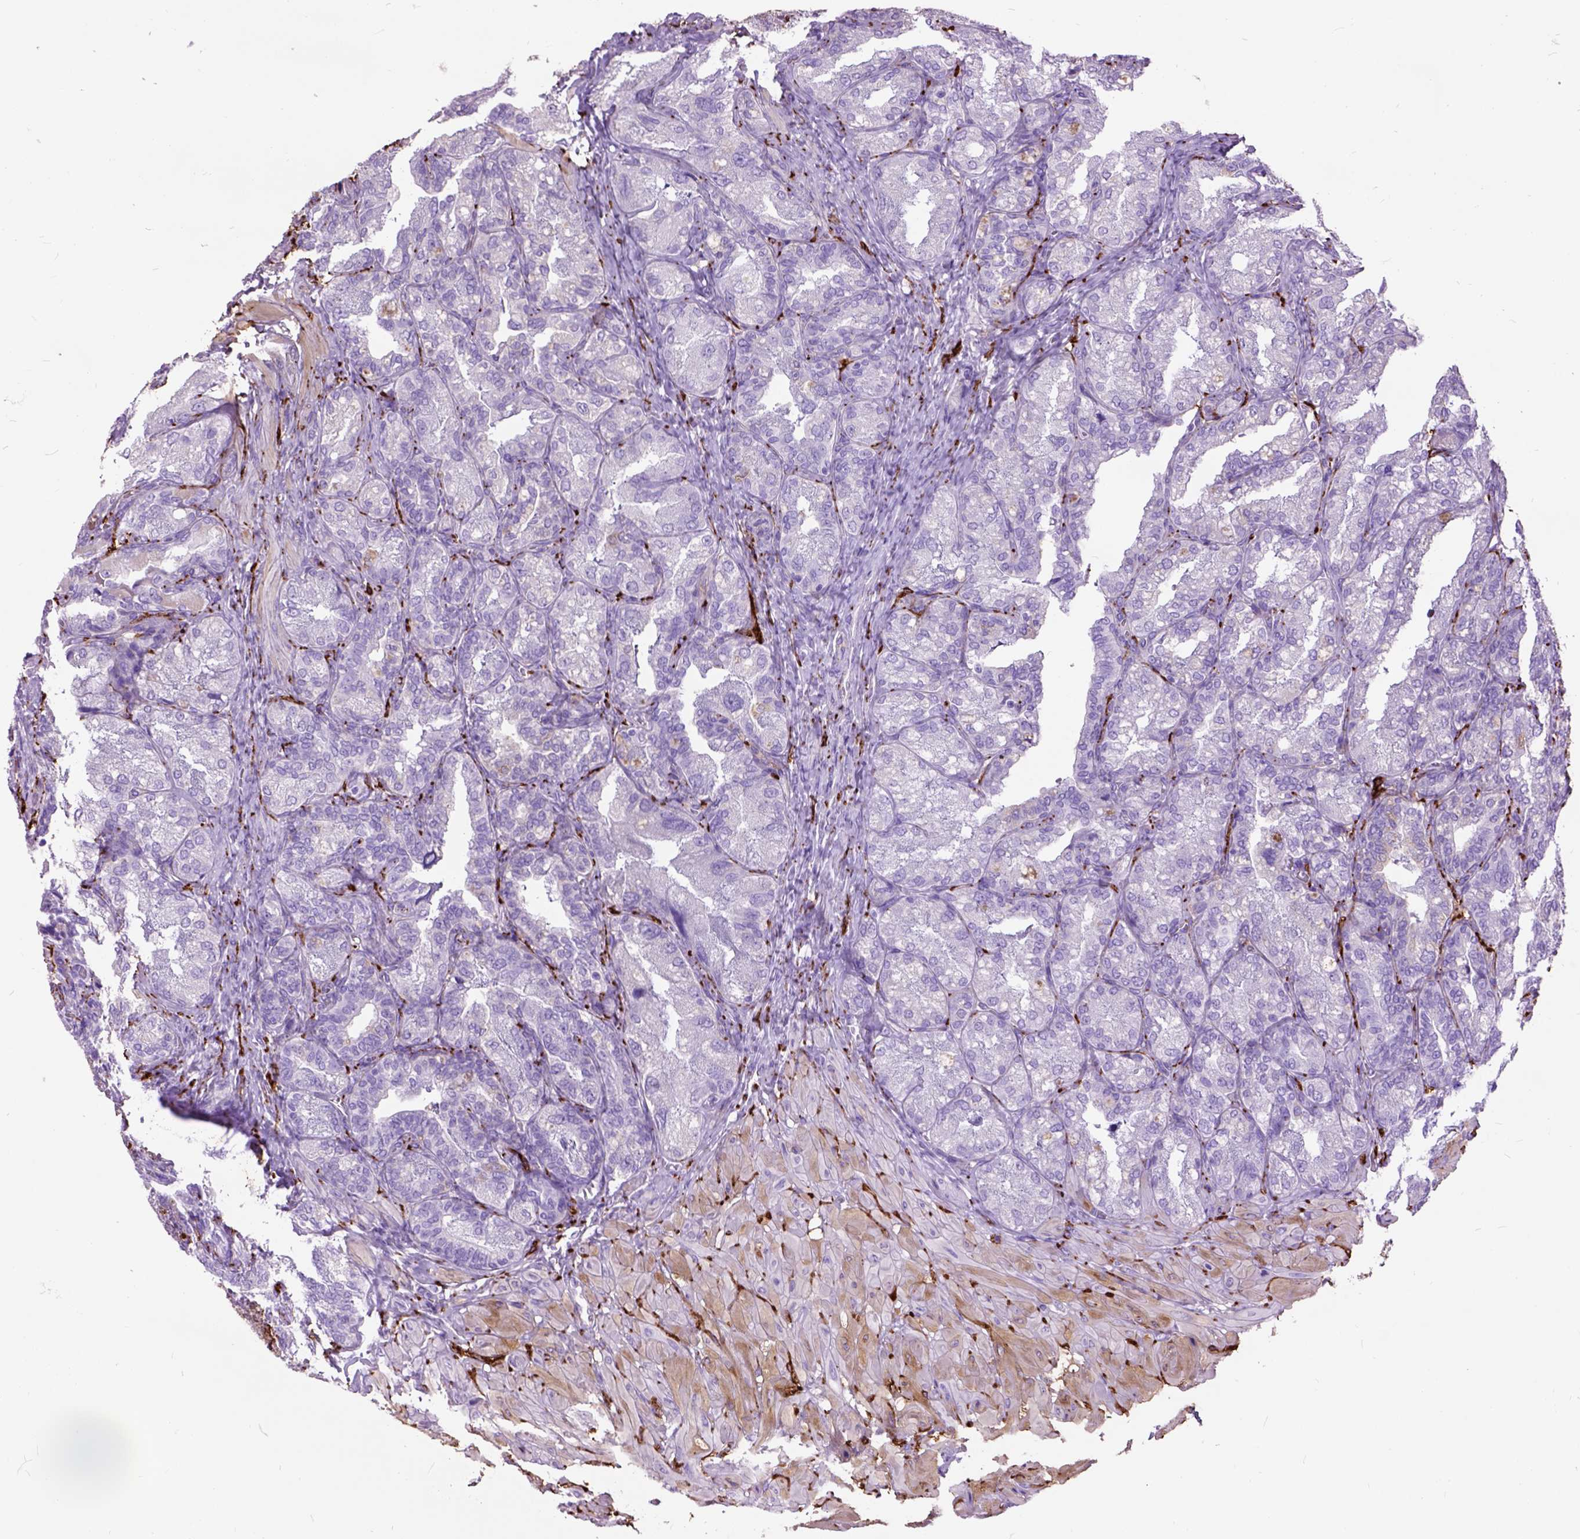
{"staining": {"intensity": "negative", "quantity": "none", "location": "none"}, "tissue": "seminal vesicle", "cell_type": "Glandular cells", "image_type": "normal", "snomed": [{"axis": "morphology", "description": "Normal tissue, NOS"}, {"axis": "topography", "description": "Seminal veicle"}], "caption": "Image shows no significant protein staining in glandular cells of normal seminal vesicle.", "gene": "MAPT", "patient": {"sex": "male", "age": 57}}